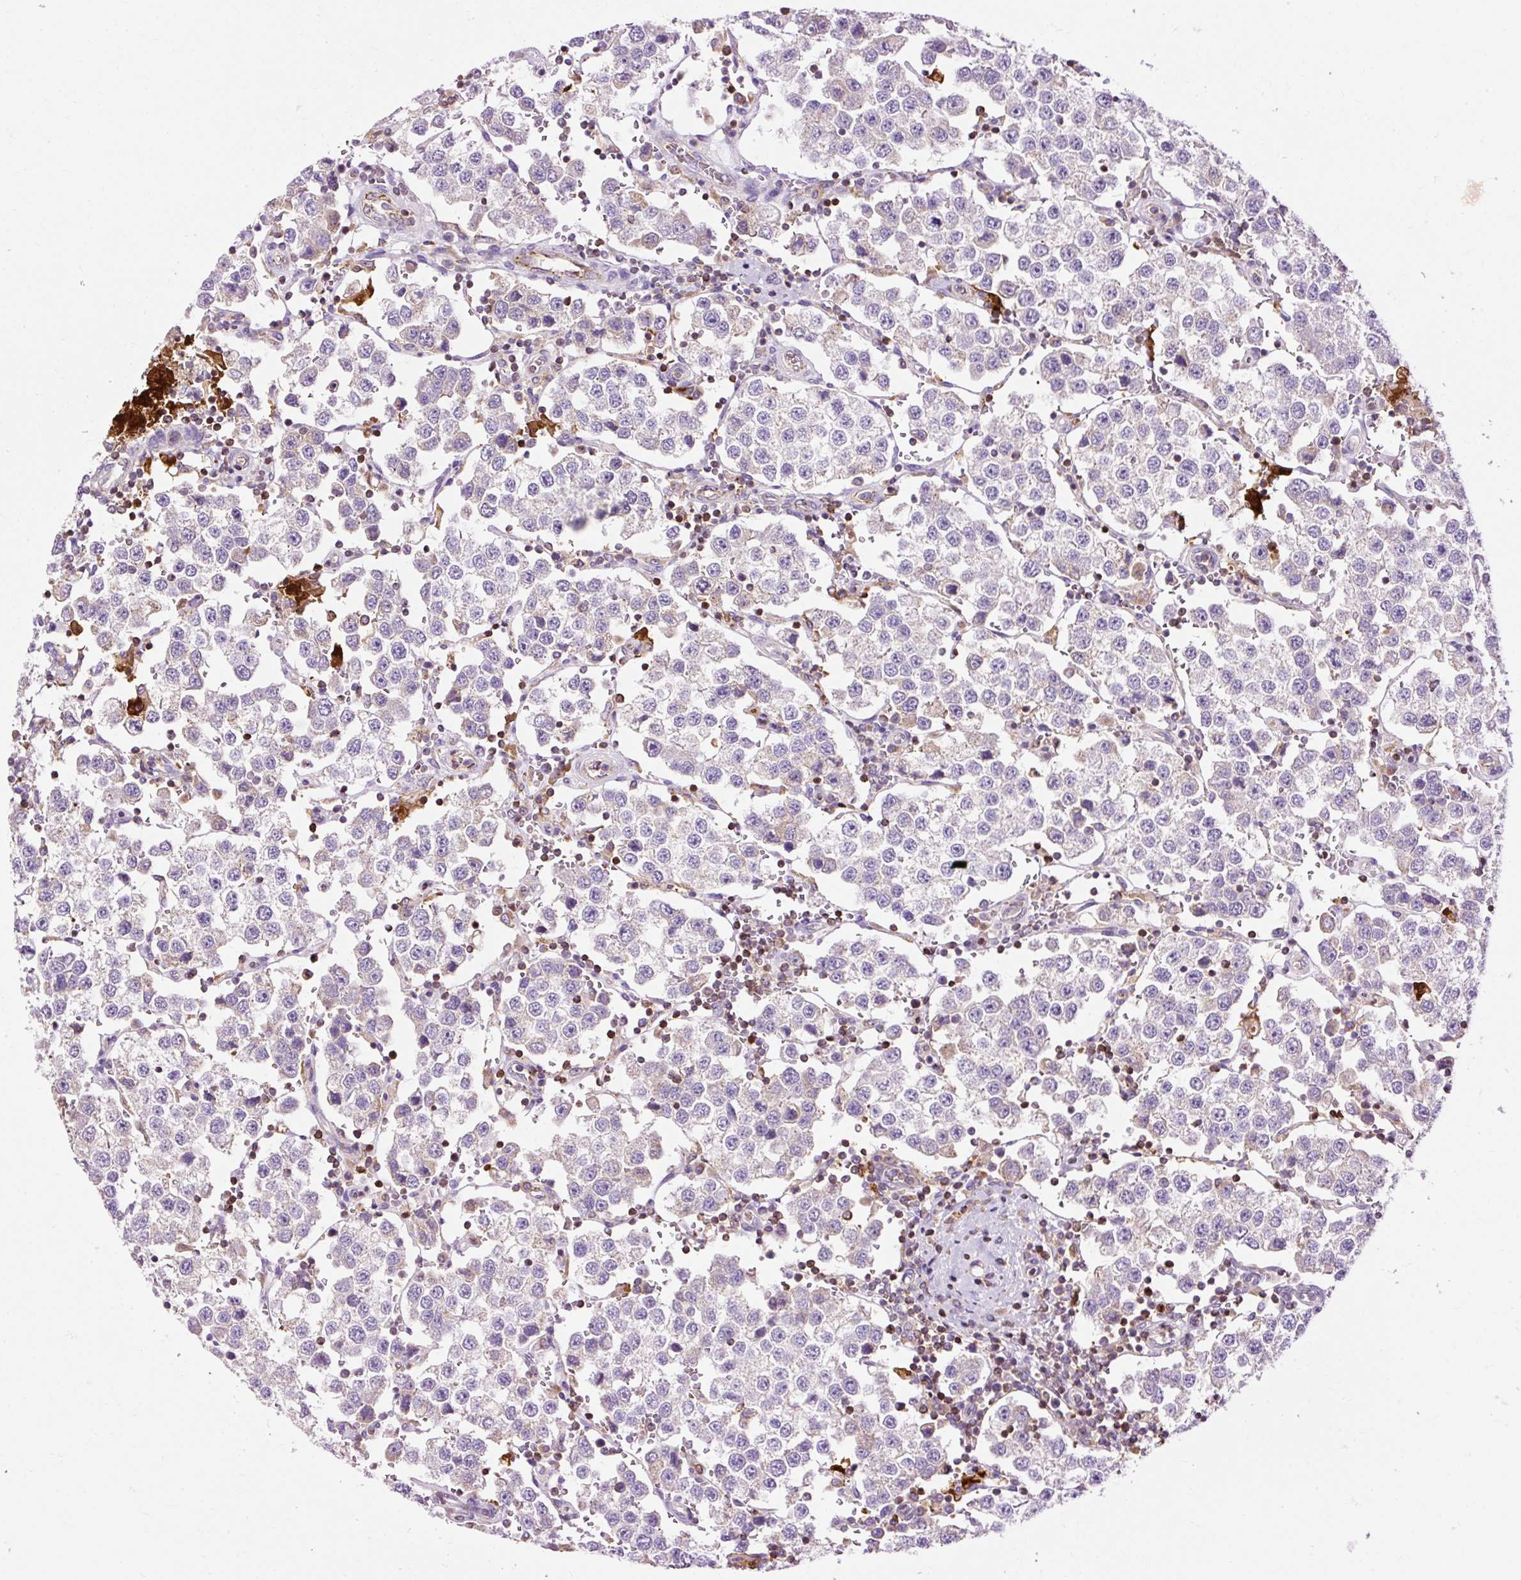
{"staining": {"intensity": "negative", "quantity": "none", "location": "none"}, "tissue": "testis cancer", "cell_type": "Tumor cells", "image_type": "cancer", "snomed": [{"axis": "morphology", "description": "Seminoma, NOS"}, {"axis": "topography", "description": "Testis"}], "caption": "There is no significant staining in tumor cells of seminoma (testis).", "gene": "CD83", "patient": {"sex": "male", "age": 37}}